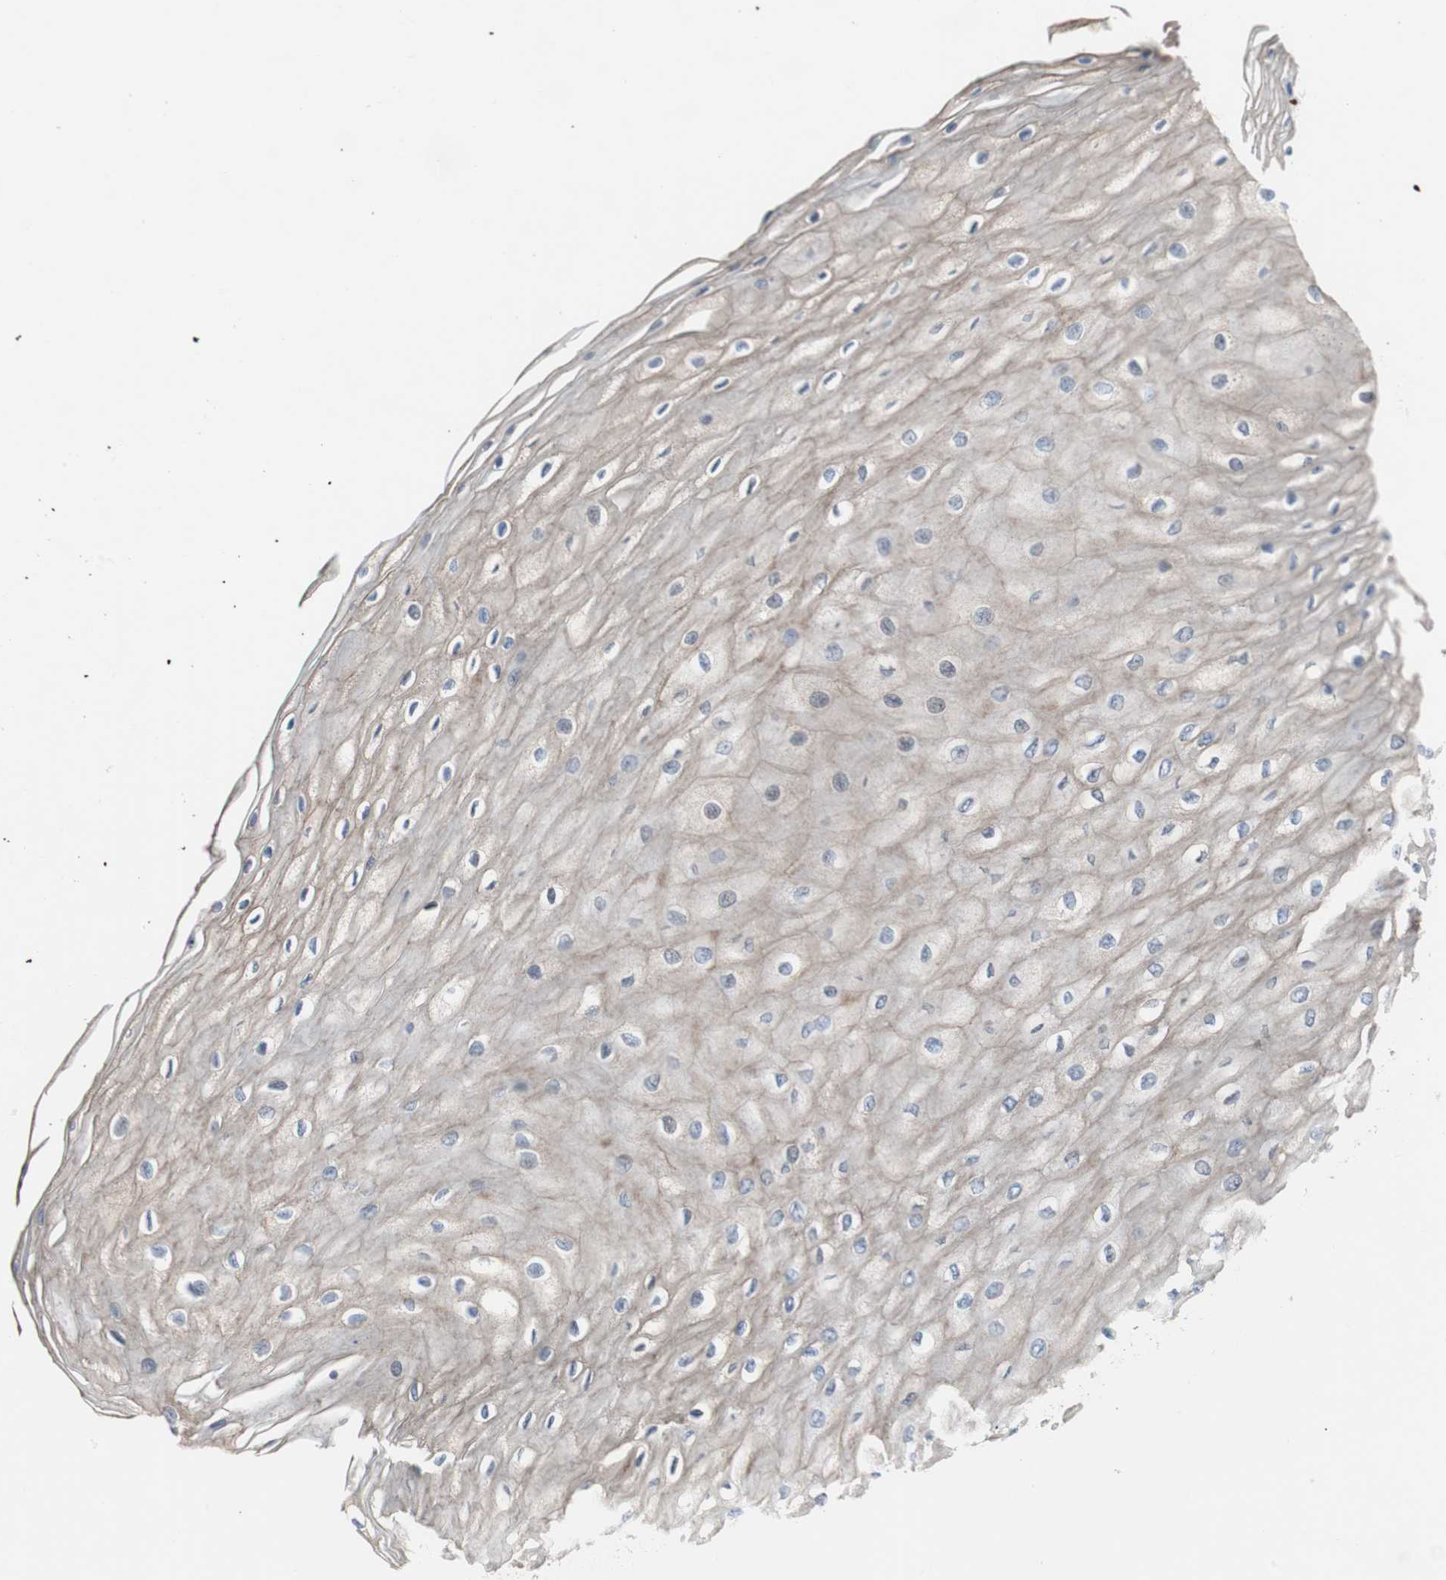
{"staining": {"intensity": "weak", "quantity": ">75%", "location": "cytoplasmic/membranous"}, "tissue": "esophagus", "cell_type": "Squamous epithelial cells", "image_type": "normal", "snomed": [{"axis": "morphology", "description": "Normal tissue, NOS"}, {"axis": "morphology", "description": "Squamous cell carcinoma, NOS"}, {"axis": "topography", "description": "Esophagus"}], "caption": "This photomicrograph demonstrates IHC staining of unremarkable human esophagus, with low weak cytoplasmic/membranous expression in approximately >75% of squamous epithelial cells.", "gene": "SOX30", "patient": {"sex": "male", "age": 65}}